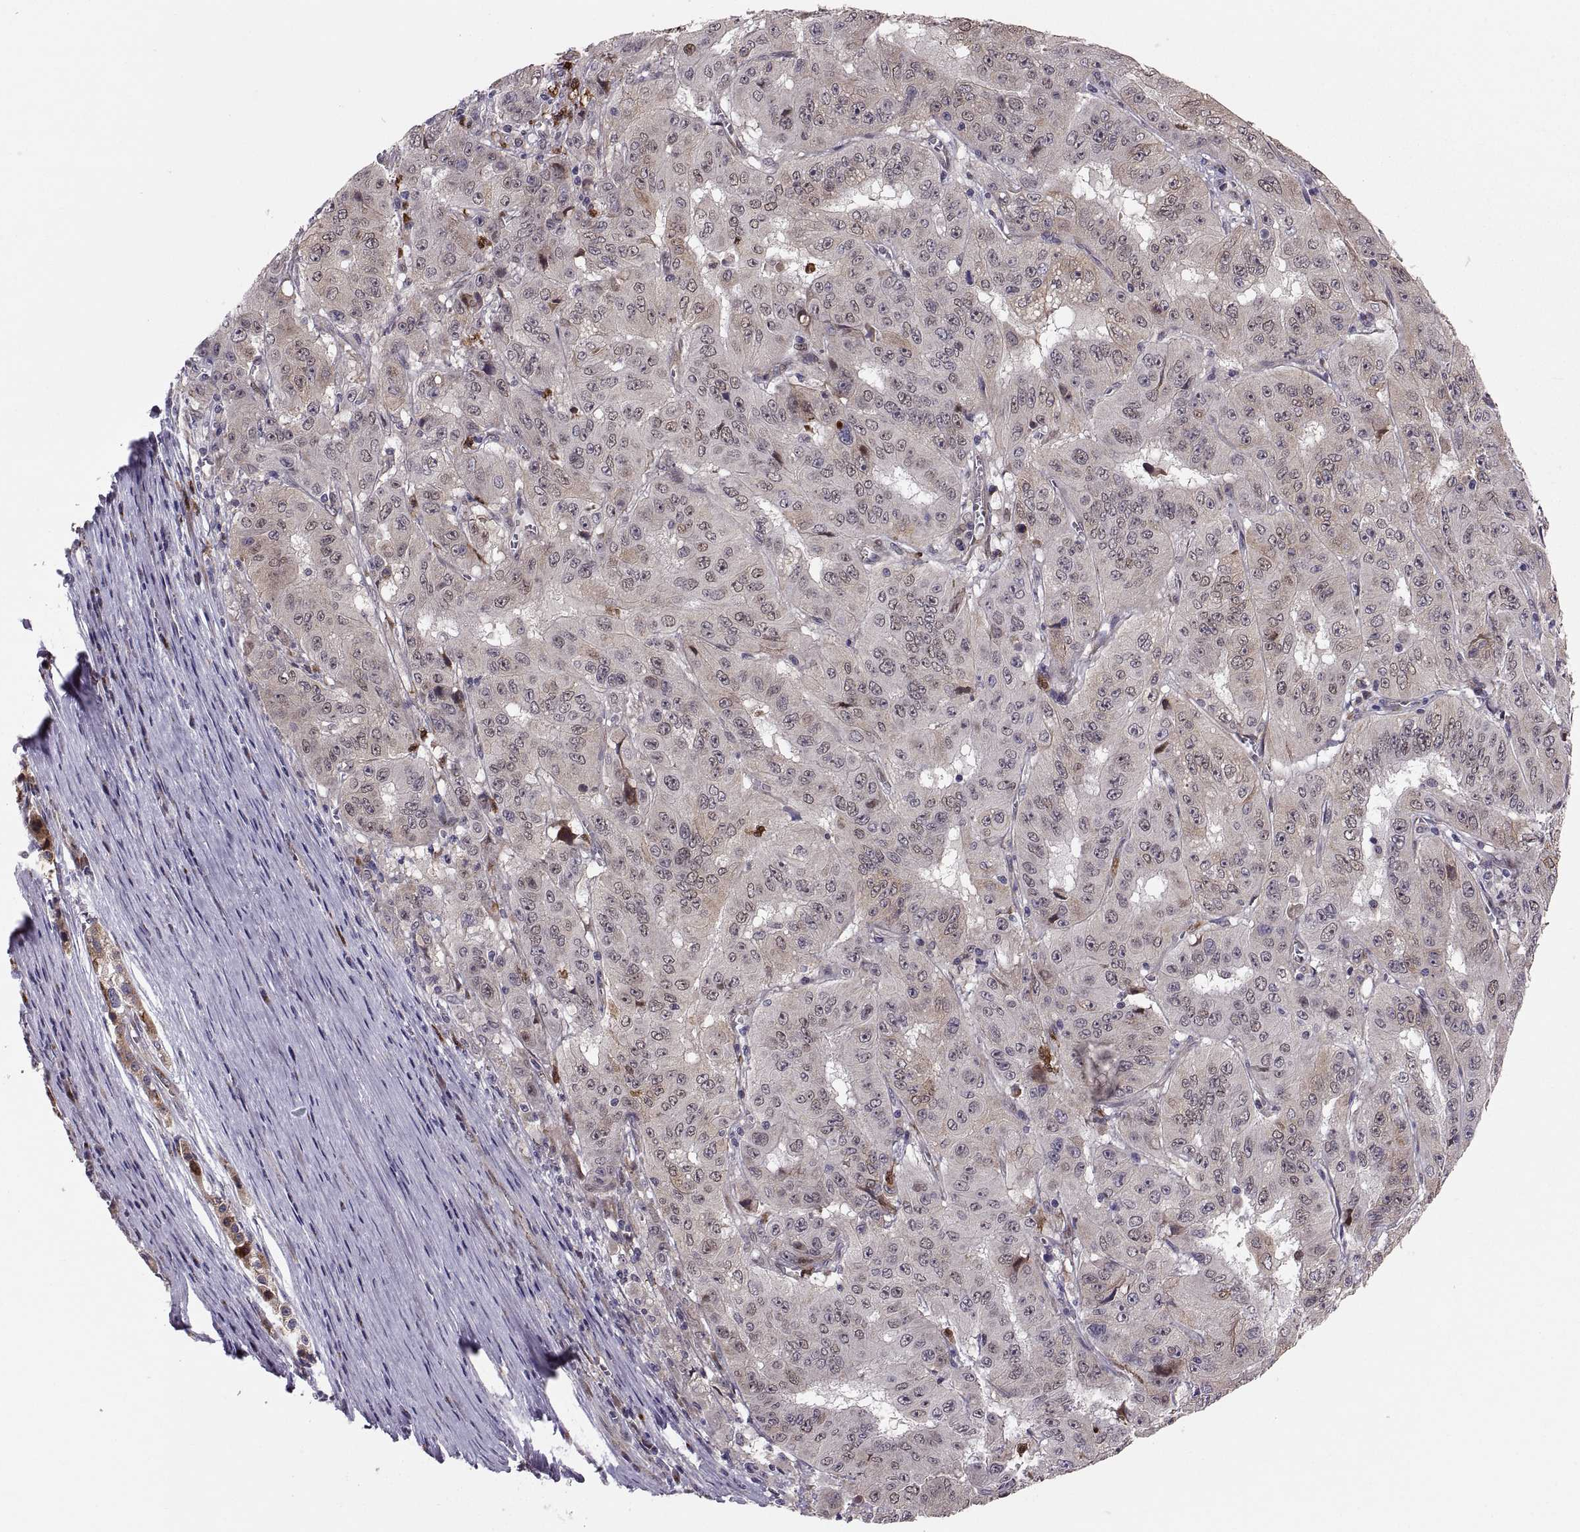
{"staining": {"intensity": "weak", "quantity": "<25%", "location": "cytoplasmic/membranous"}, "tissue": "pancreatic cancer", "cell_type": "Tumor cells", "image_type": "cancer", "snomed": [{"axis": "morphology", "description": "Adenocarcinoma, NOS"}, {"axis": "topography", "description": "Pancreas"}], "caption": "Tumor cells show no significant positivity in pancreatic cancer.", "gene": "TESC", "patient": {"sex": "male", "age": 63}}